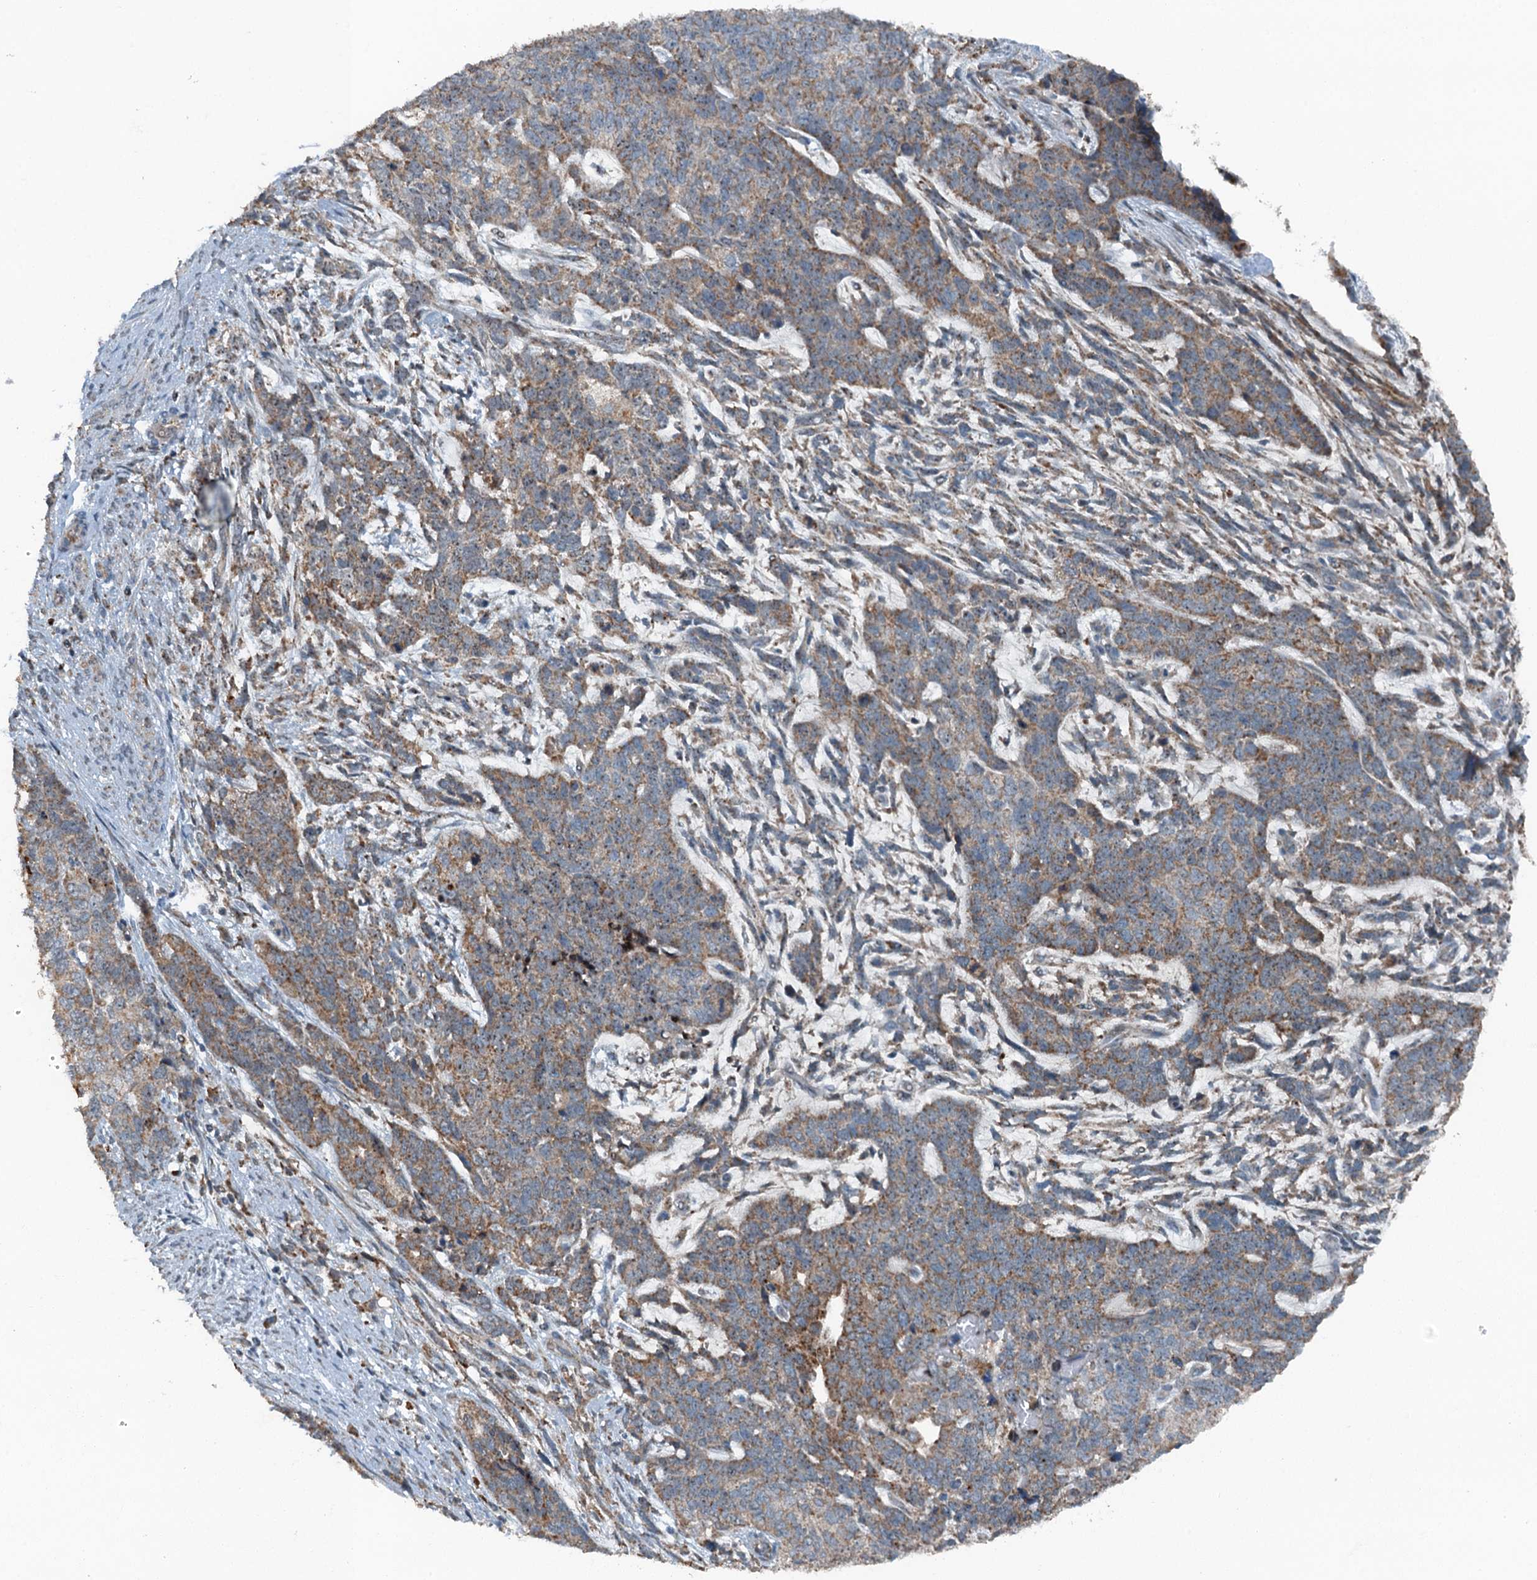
{"staining": {"intensity": "weak", "quantity": ">75%", "location": "cytoplasmic/membranous"}, "tissue": "cervical cancer", "cell_type": "Tumor cells", "image_type": "cancer", "snomed": [{"axis": "morphology", "description": "Squamous cell carcinoma, NOS"}, {"axis": "topography", "description": "Cervix"}], "caption": "Tumor cells reveal low levels of weak cytoplasmic/membranous expression in approximately >75% of cells in squamous cell carcinoma (cervical). The protein is stained brown, and the nuclei are stained in blue (DAB (3,3'-diaminobenzidine) IHC with brightfield microscopy, high magnification).", "gene": "BMERB1", "patient": {"sex": "female", "age": 63}}